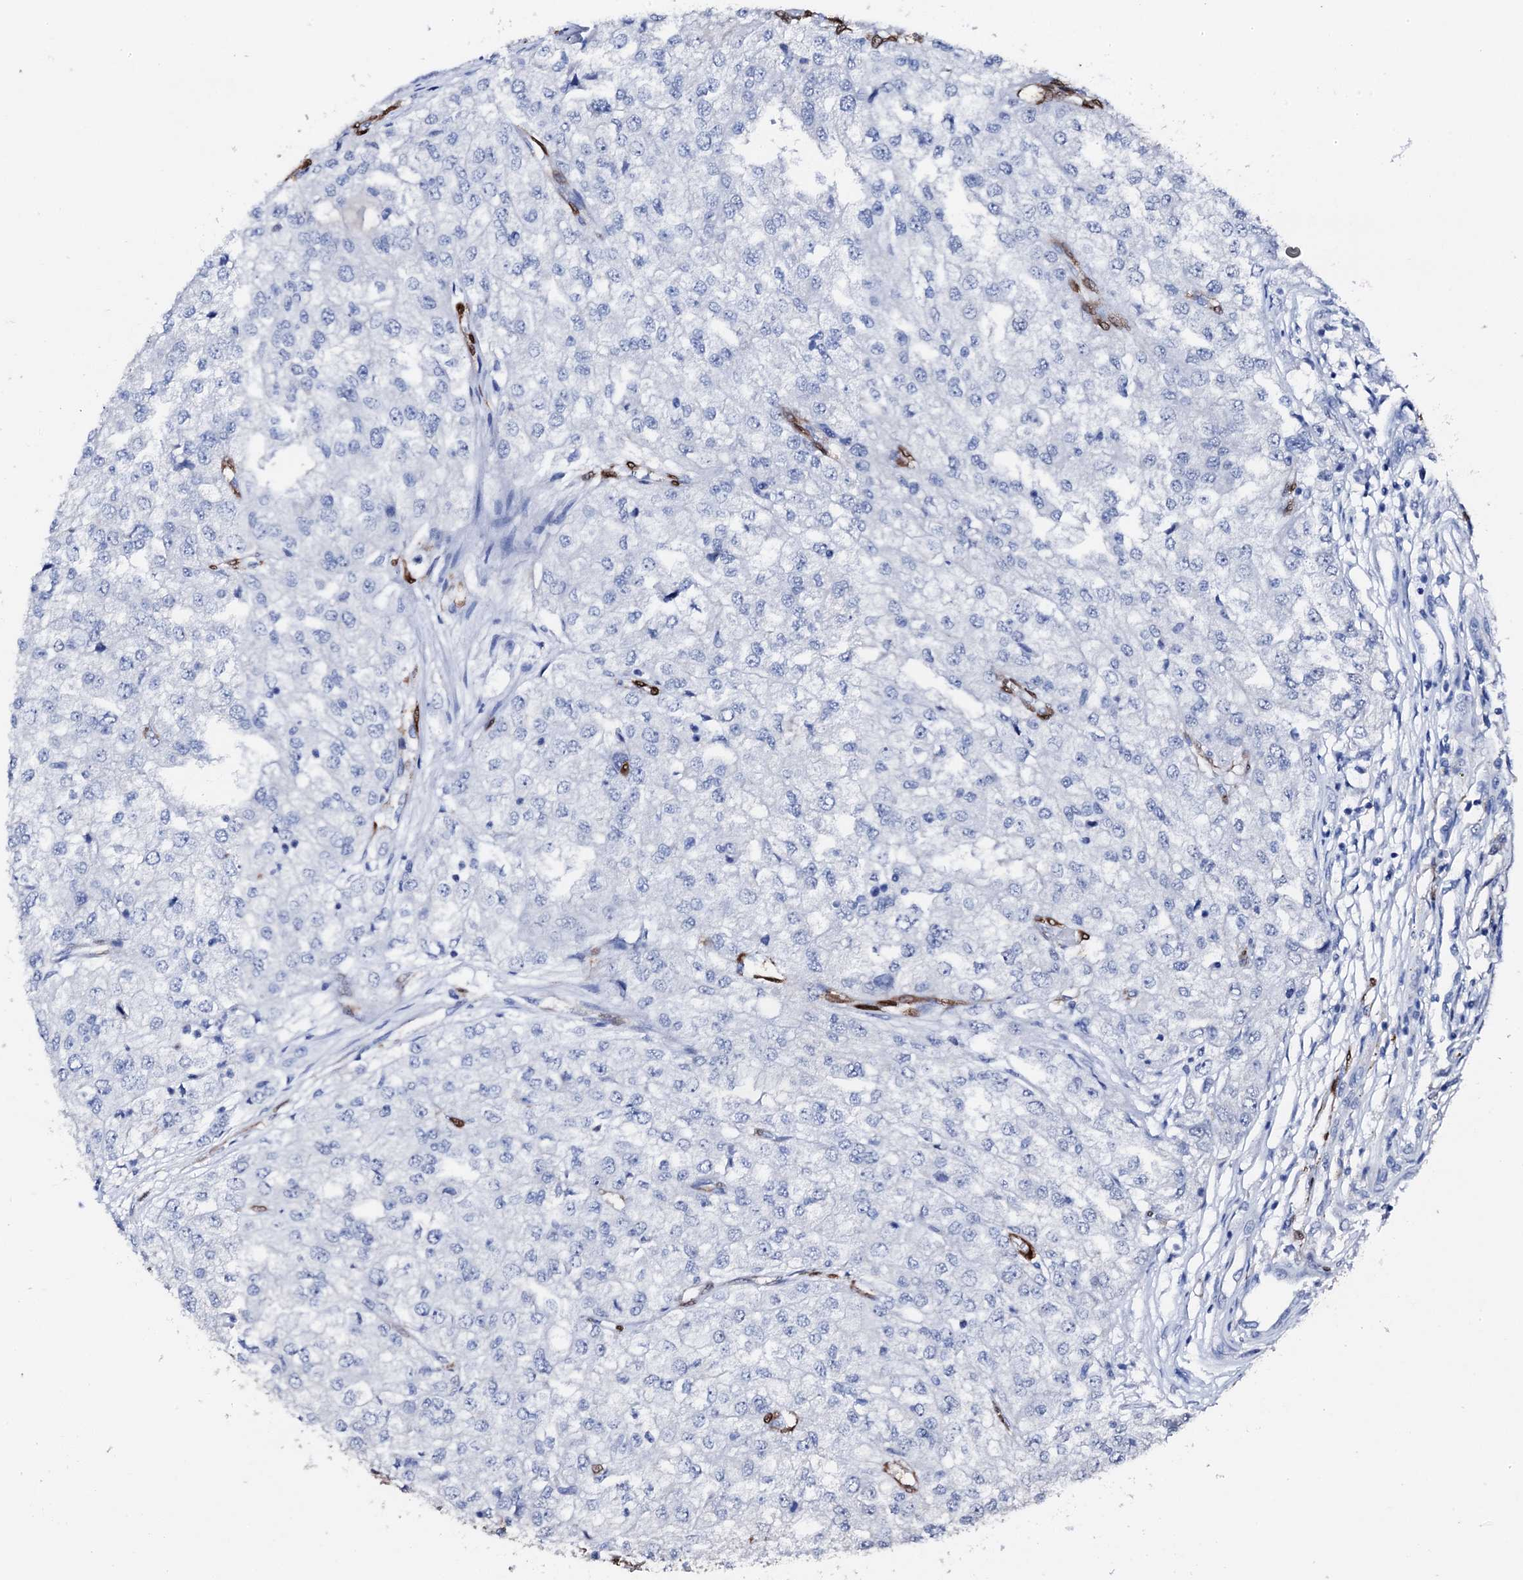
{"staining": {"intensity": "negative", "quantity": "none", "location": "none"}, "tissue": "renal cancer", "cell_type": "Tumor cells", "image_type": "cancer", "snomed": [{"axis": "morphology", "description": "Adenocarcinoma, NOS"}, {"axis": "topography", "description": "Kidney"}], "caption": "Immunohistochemistry (IHC) histopathology image of human renal cancer stained for a protein (brown), which shows no staining in tumor cells.", "gene": "NRIP2", "patient": {"sex": "female", "age": 54}}